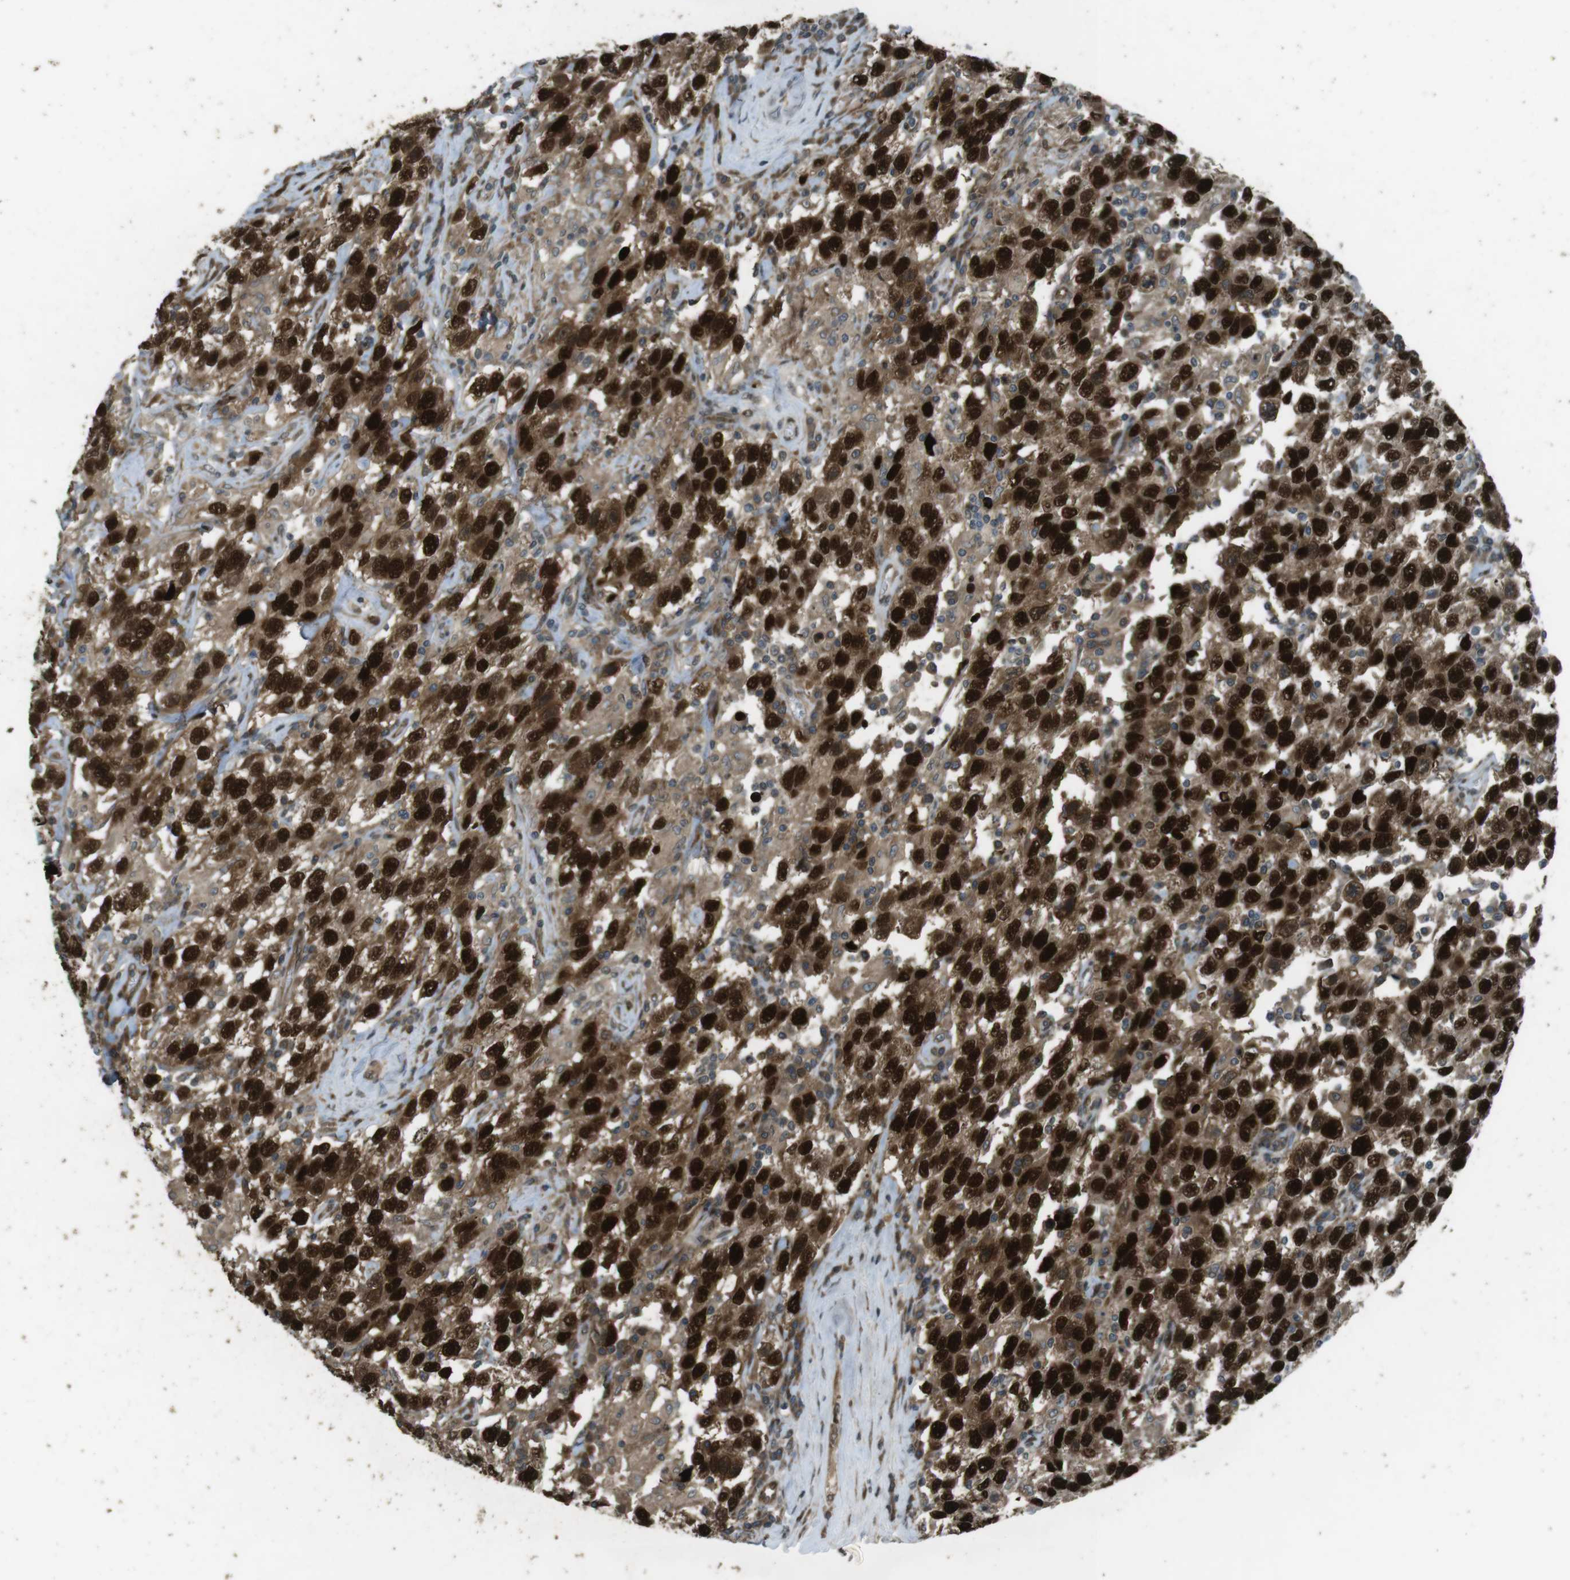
{"staining": {"intensity": "strong", "quantity": ">75%", "location": "cytoplasmic/membranous,nuclear"}, "tissue": "testis cancer", "cell_type": "Tumor cells", "image_type": "cancer", "snomed": [{"axis": "morphology", "description": "Seminoma, NOS"}, {"axis": "topography", "description": "Testis"}], "caption": "An image of human testis seminoma stained for a protein reveals strong cytoplasmic/membranous and nuclear brown staining in tumor cells. The protein is stained brown, and the nuclei are stained in blue (DAB IHC with brightfield microscopy, high magnification).", "gene": "ZNF330", "patient": {"sex": "male", "age": 41}}